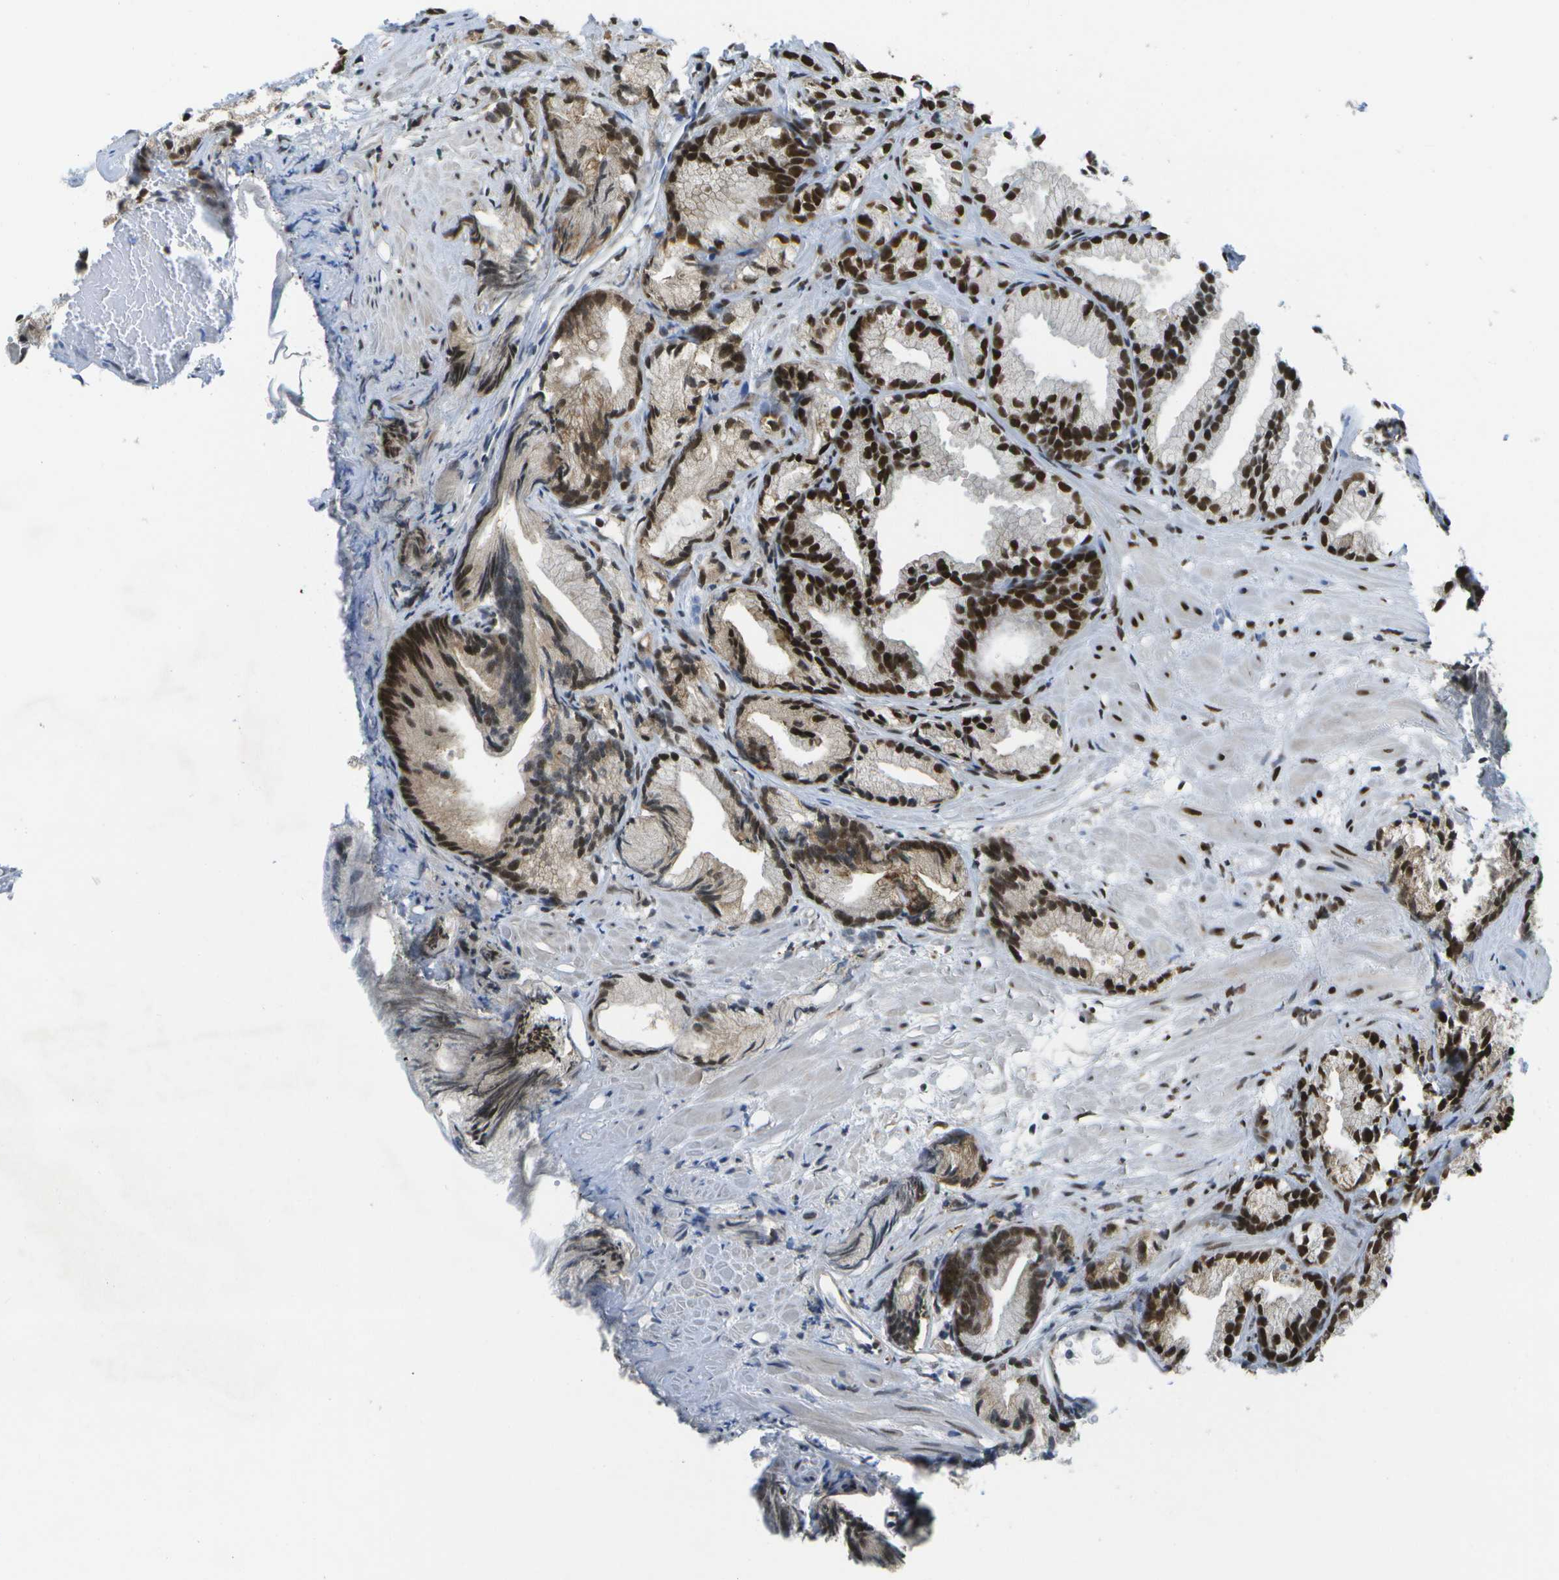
{"staining": {"intensity": "strong", "quantity": ">75%", "location": "nuclear"}, "tissue": "prostate cancer", "cell_type": "Tumor cells", "image_type": "cancer", "snomed": [{"axis": "morphology", "description": "Adenocarcinoma, Low grade"}, {"axis": "topography", "description": "Prostate"}], "caption": "Immunohistochemical staining of human prostate low-grade adenocarcinoma reveals high levels of strong nuclear protein staining in approximately >75% of tumor cells. (DAB (3,3'-diaminobenzidine) IHC, brown staining for protein, blue staining for nuclei).", "gene": "NSRP1", "patient": {"sex": "male", "age": 89}}